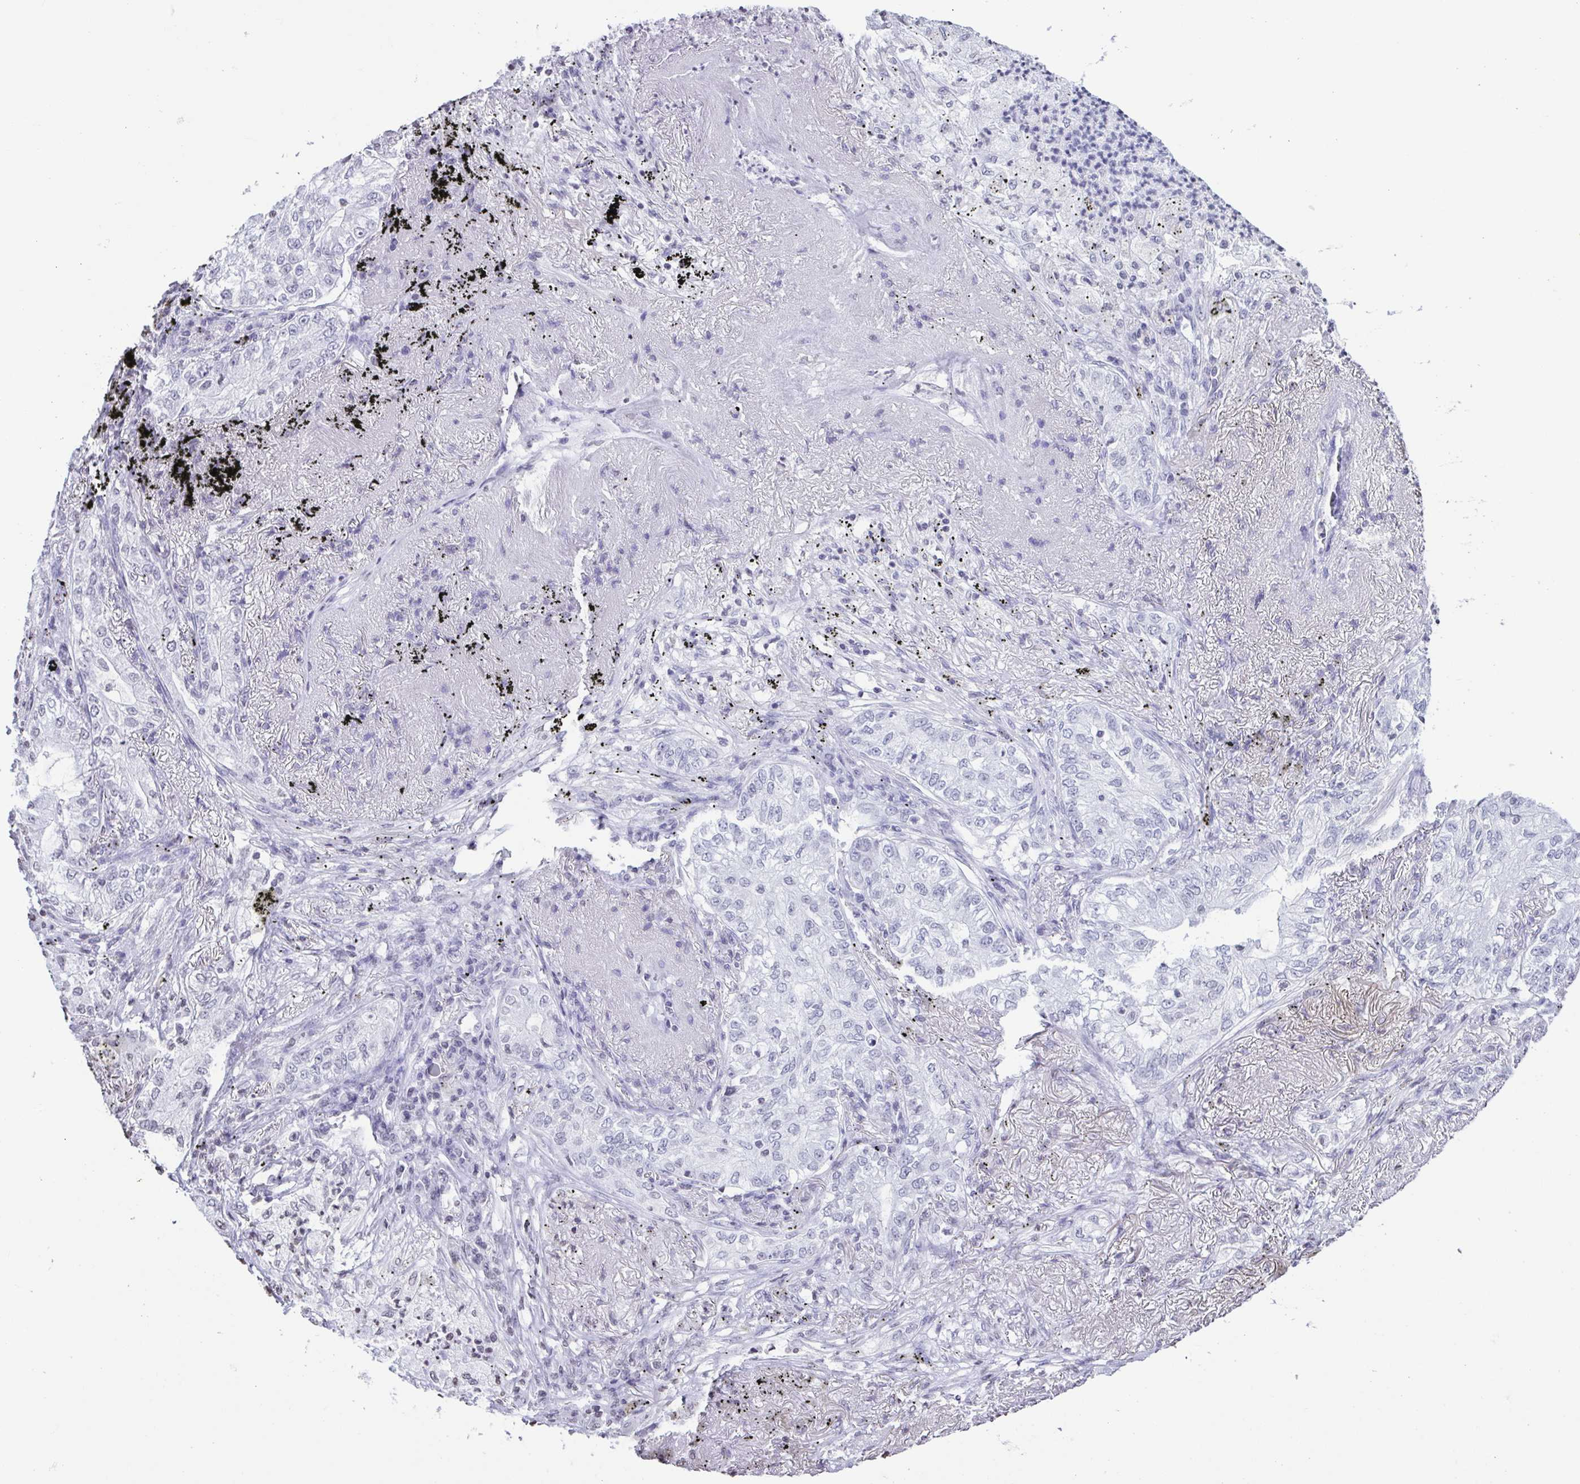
{"staining": {"intensity": "negative", "quantity": "none", "location": "none"}, "tissue": "lung cancer", "cell_type": "Tumor cells", "image_type": "cancer", "snomed": [{"axis": "morphology", "description": "Adenocarcinoma, NOS"}, {"axis": "topography", "description": "Lung"}], "caption": "Adenocarcinoma (lung) stained for a protein using IHC displays no positivity tumor cells.", "gene": "VCY1B", "patient": {"sex": "female", "age": 73}}